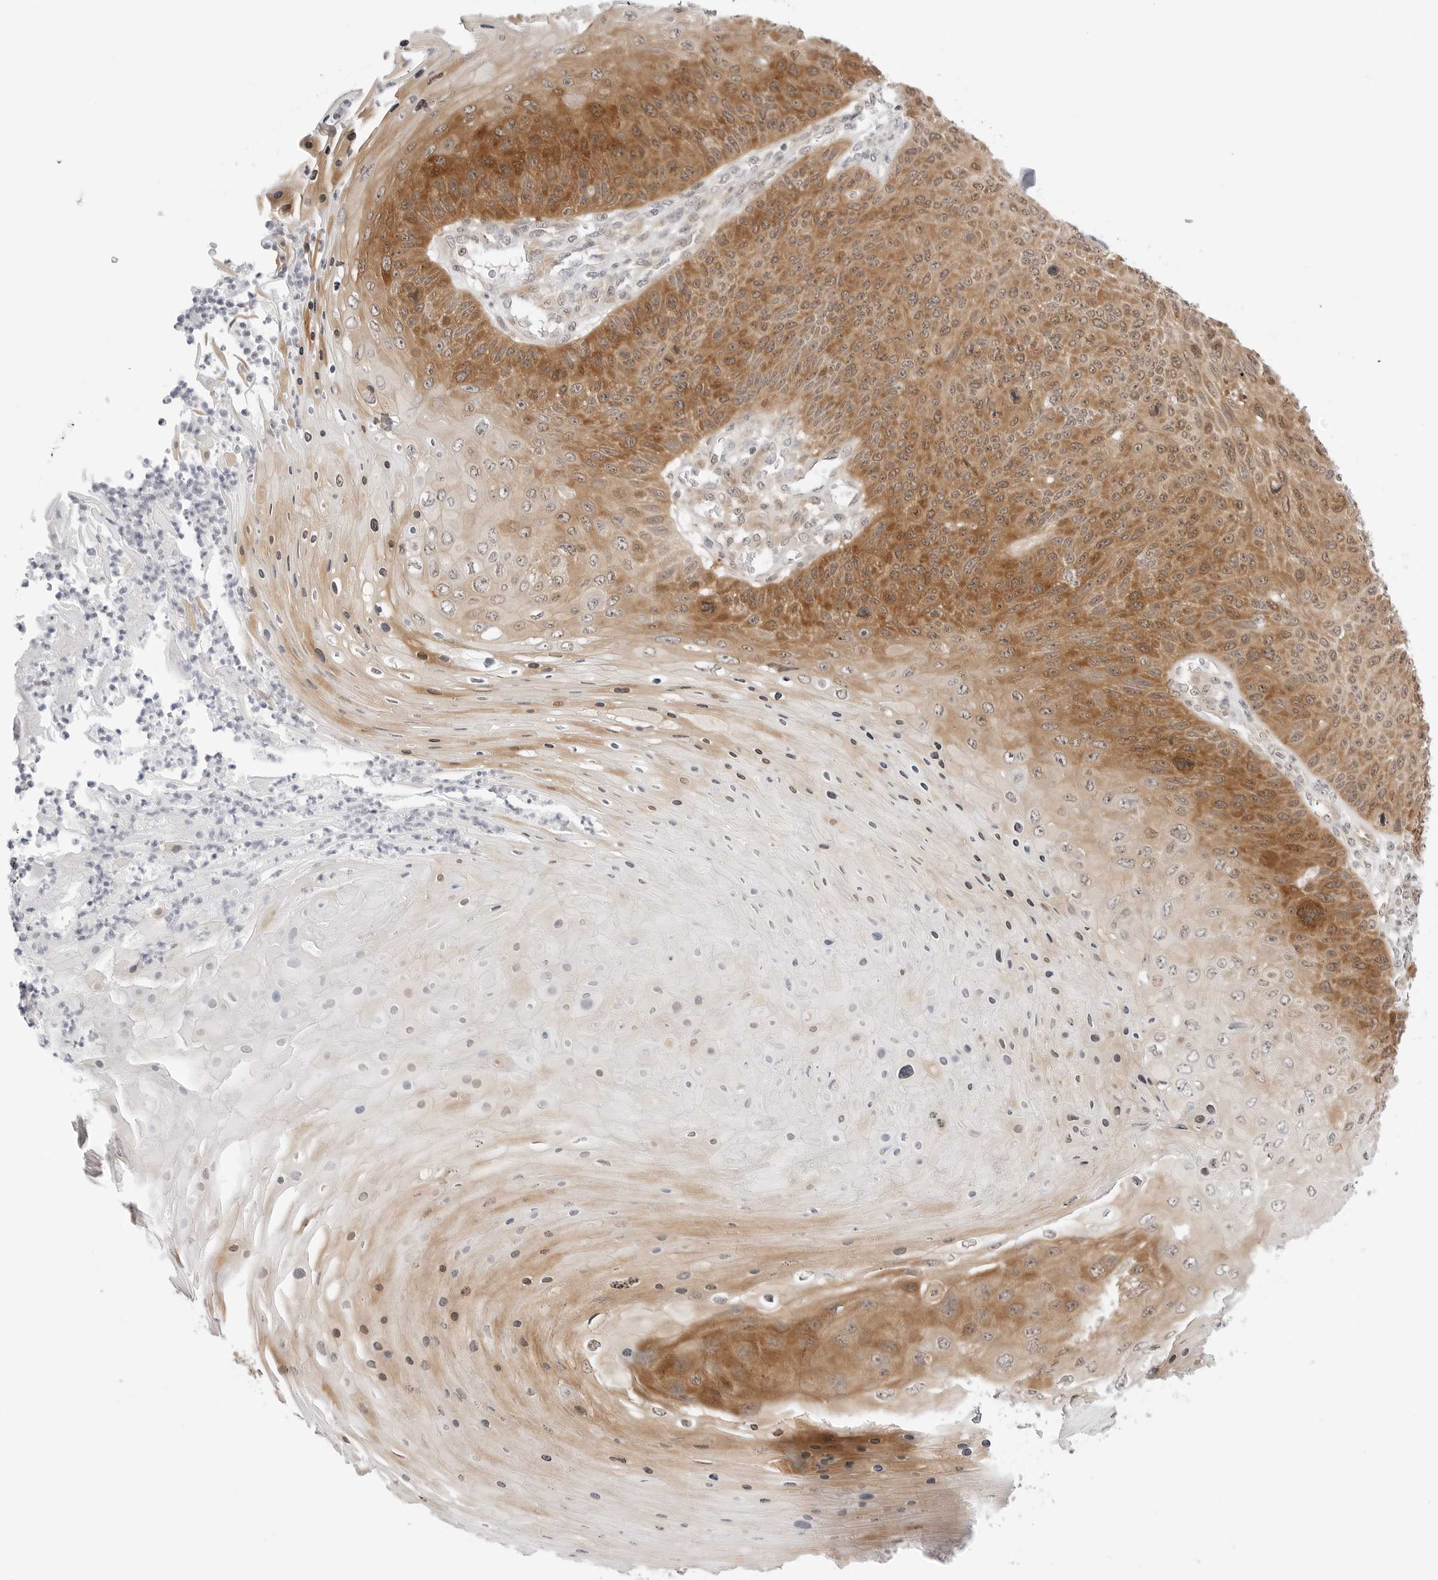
{"staining": {"intensity": "strong", "quantity": "25%-75%", "location": "cytoplasmic/membranous"}, "tissue": "skin cancer", "cell_type": "Tumor cells", "image_type": "cancer", "snomed": [{"axis": "morphology", "description": "Squamous cell carcinoma, NOS"}, {"axis": "topography", "description": "Skin"}], "caption": "Protein expression analysis of human skin squamous cell carcinoma reveals strong cytoplasmic/membranous staining in about 25%-75% of tumor cells.", "gene": "NUDC", "patient": {"sex": "female", "age": 88}}